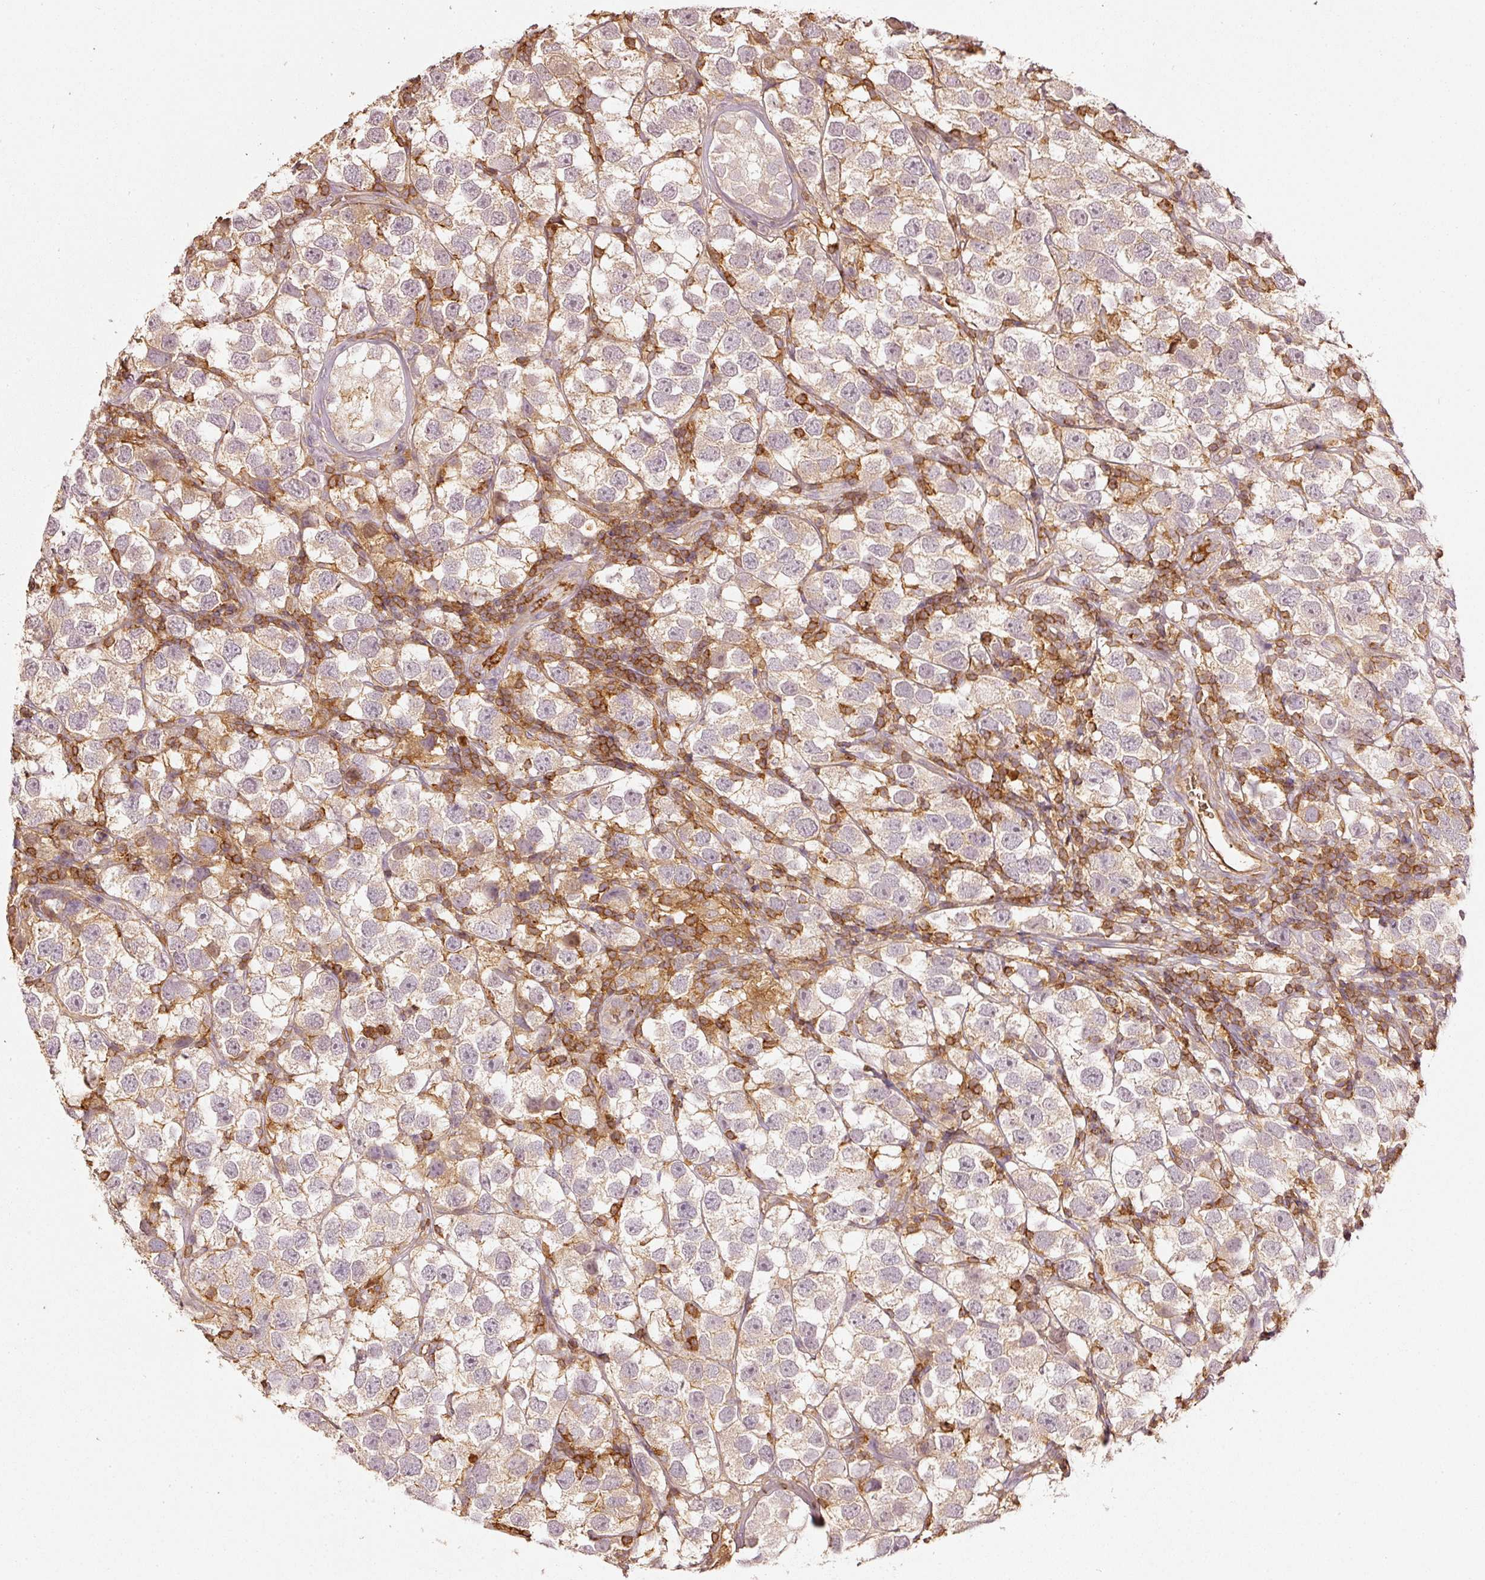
{"staining": {"intensity": "weak", "quantity": "25%-75%", "location": "cytoplasmic/membranous"}, "tissue": "testis cancer", "cell_type": "Tumor cells", "image_type": "cancer", "snomed": [{"axis": "morphology", "description": "Seminoma, NOS"}, {"axis": "topography", "description": "Testis"}], "caption": "Testis seminoma tissue shows weak cytoplasmic/membranous staining in approximately 25%-75% of tumor cells, visualized by immunohistochemistry. The protein of interest is stained brown, and the nuclei are stained in blue (DAB (3,3'-diaminobenzidine) IHC with brightfield microscopy, high magnification).", "gene": "EVL", "patient": {"sex": "male", "age": 26}}